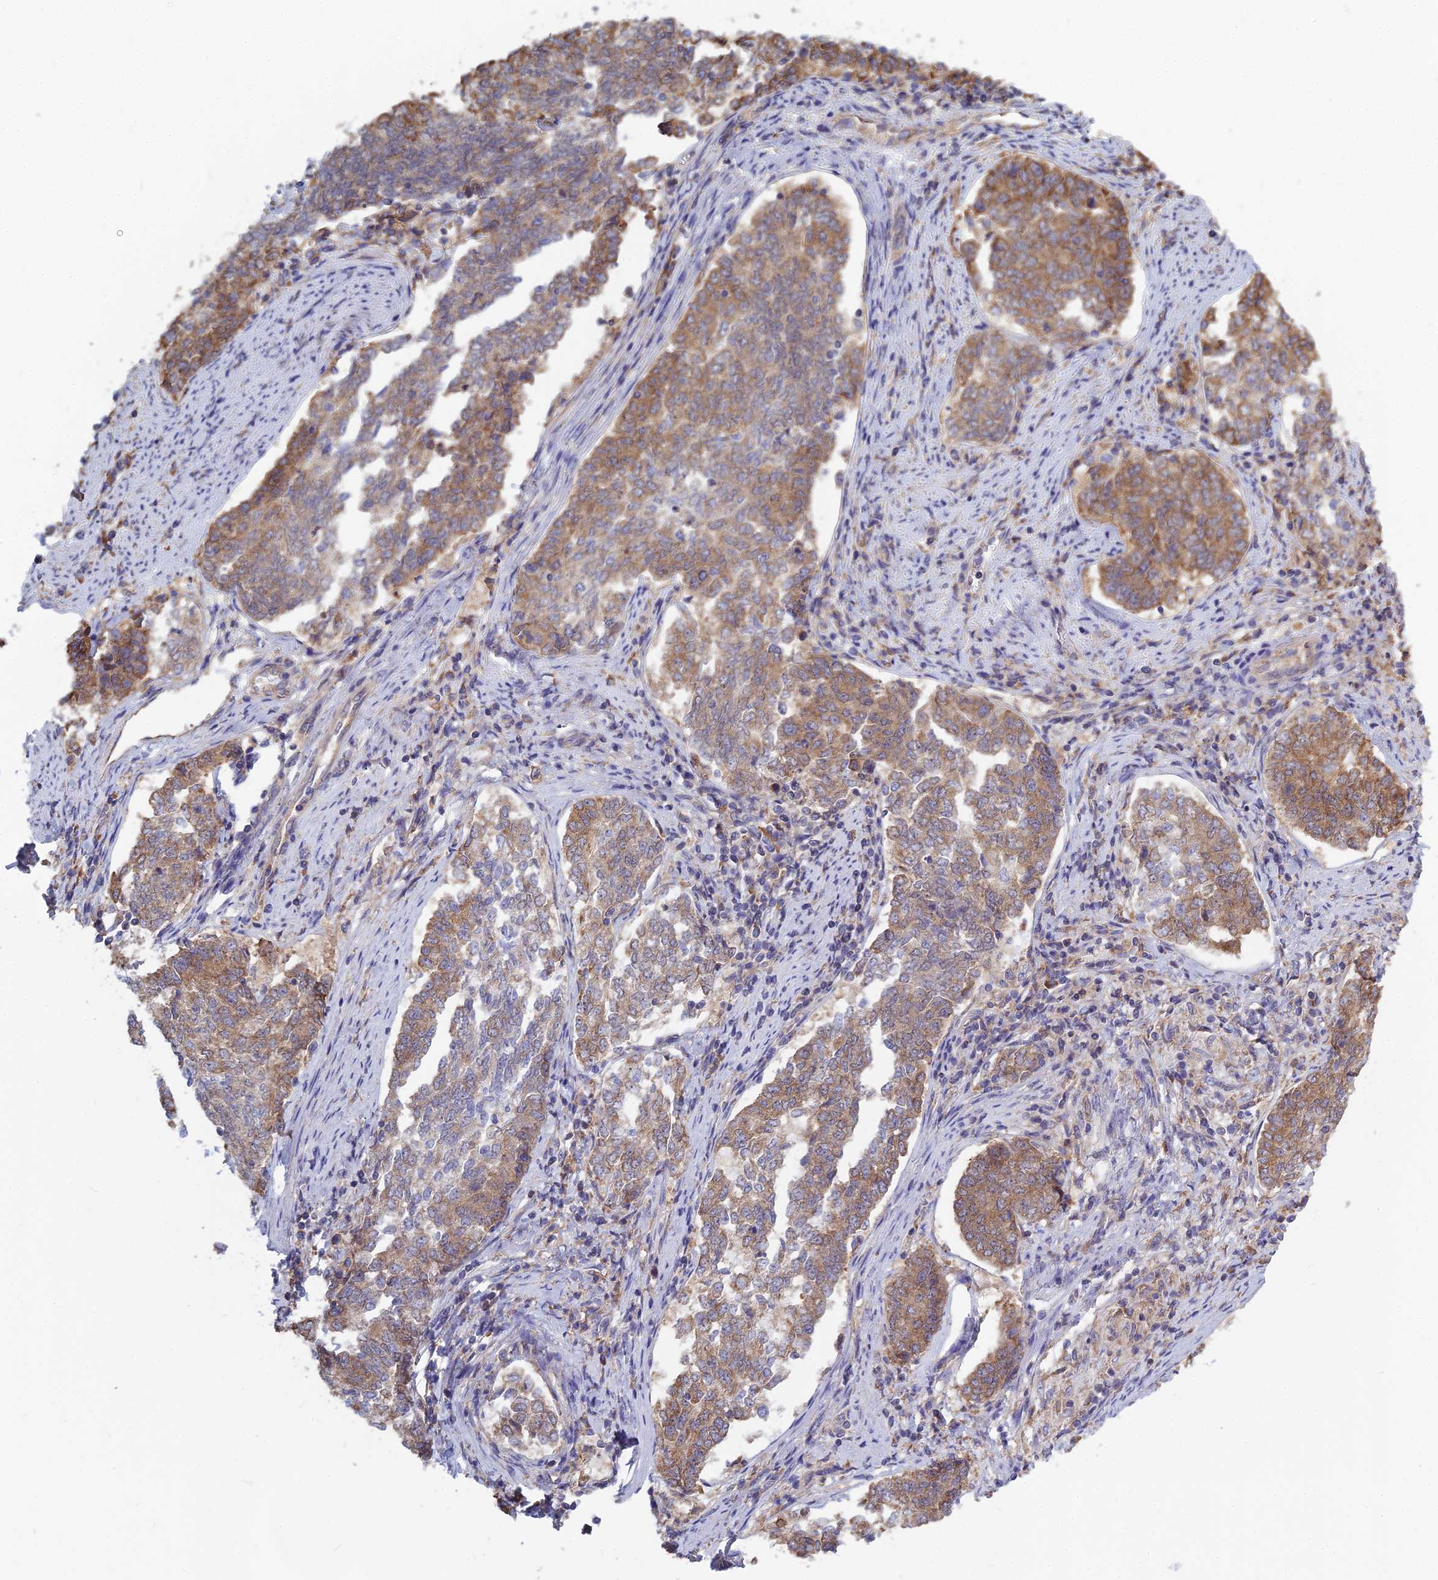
{"staining": {"intensity": "moderate", "quantity": ">75%", "location": "cytoplasmic/membranous"}, "tissue": "endometrial cancer", "cell_type": "Tumor cells", "image_type": "cancer", "snomed": [{"axis": "morphology", "description": "Adenocarcinoma, NOS"}, {"axis": "topography", "description": "Endometrium"}], "caption": "A photomicrograph of human endometrial adenocarcinoma stained for a protein reveals moderate cytoplasmic/membranous brown staining in tumor cells. The protein of interest is stained brown, and the nuclei are stained in blue (DAB (3,3'-diaminobenzidine) IHC with brightfield microscopy, high magnification).", "gene": "KIAA1143", "patient": {"sex": "female", "age": 80}}